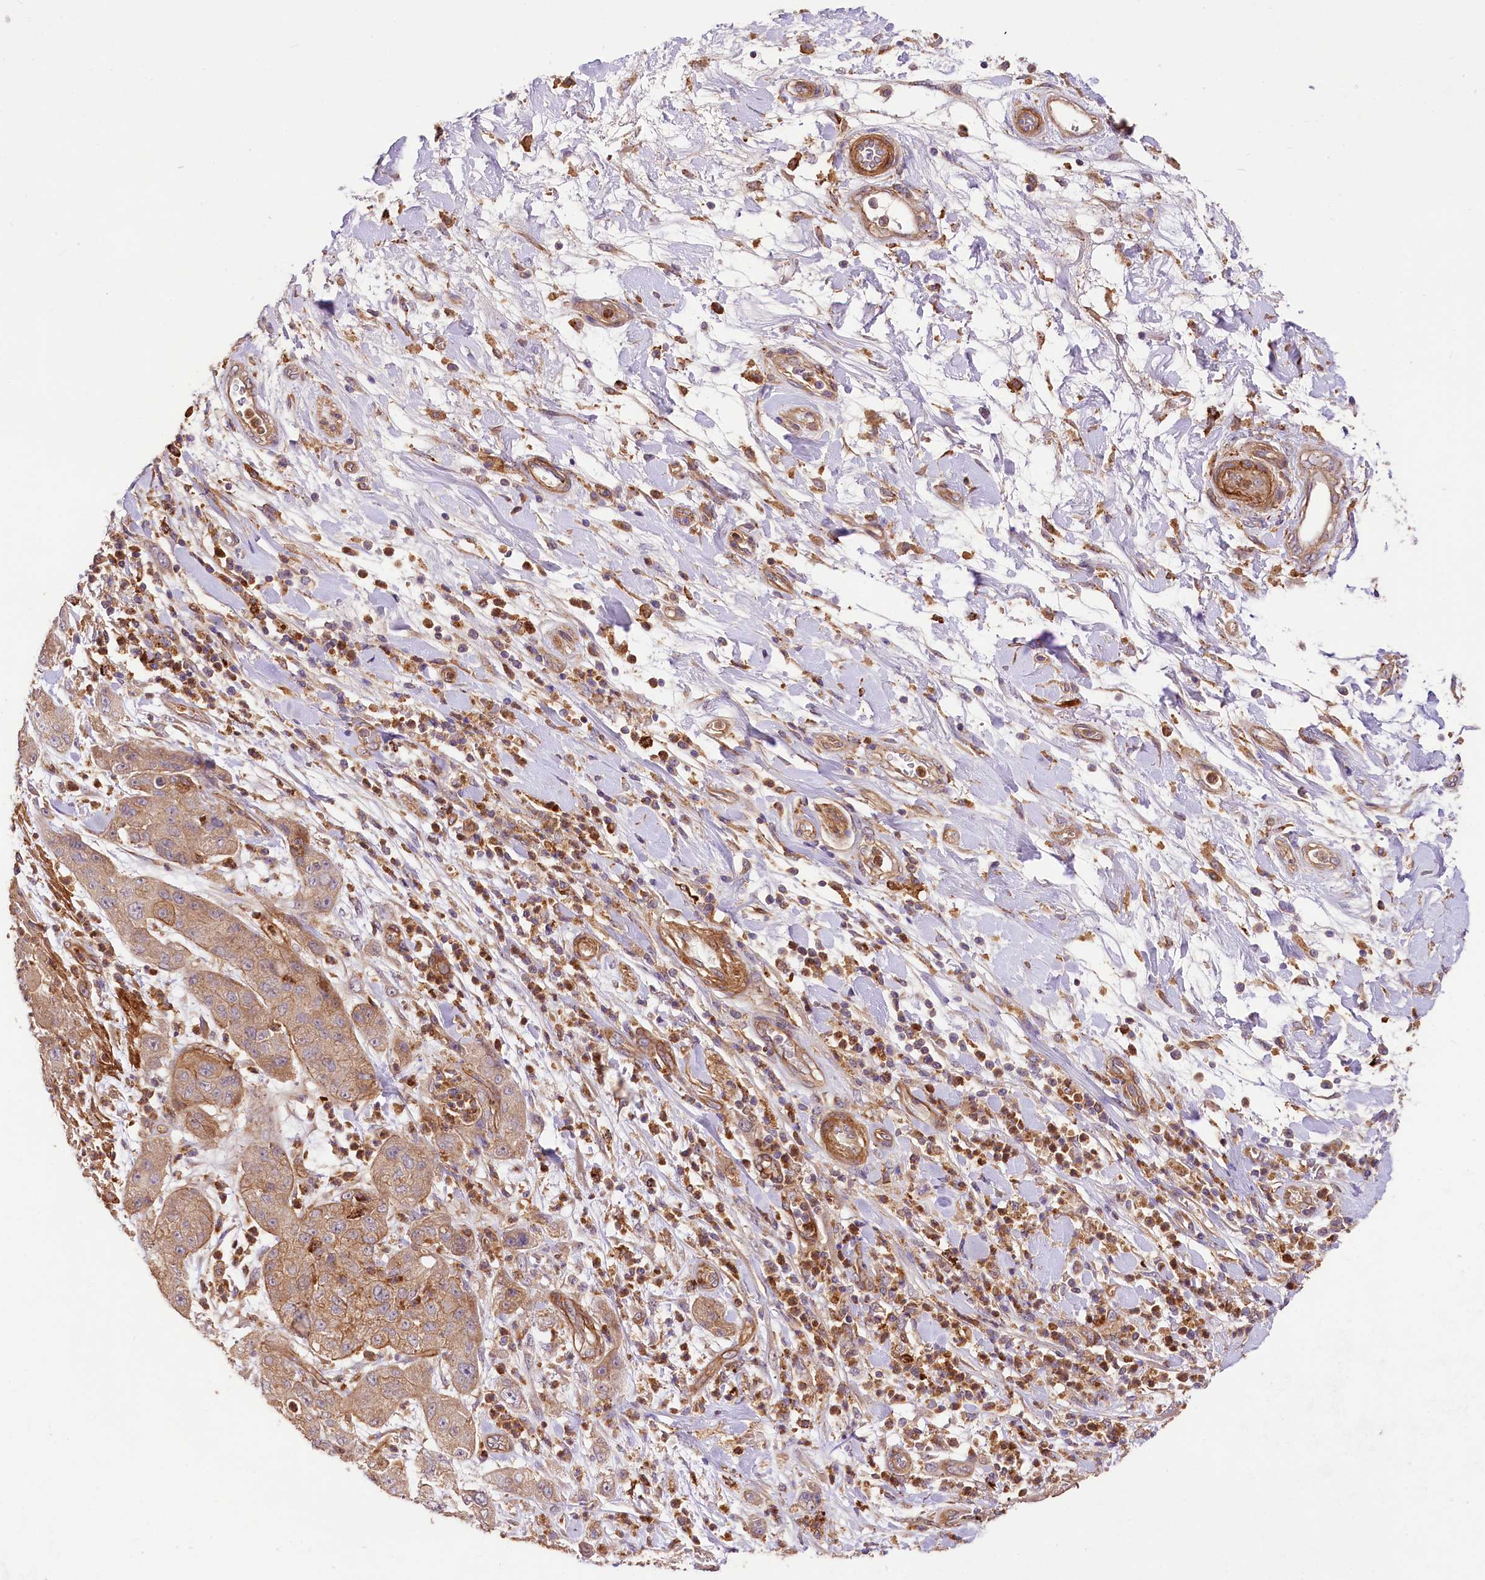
{"staining": {"intensity": "moderate", "quantity": ">75%", "location": "cytoplasmic/membranous"}, "tissue": "pancreatic cancer", "cell_type": "Tumor cells", "image_type": "cancer", "snomed": [{"axis": "morphology", "description": "Adenocarcinoma, NOS"}, {"axis": "topography", "description": "Pancreas"}], "caption": "About >75% of tumor cells in human pancreatic adenocarcinoma show moderate cytoplasmic/membranous protein staining as visualized by brown immunohistochemical staining.", "gene": "CSAD", "patient": {"sex": "female", "age": 78}}